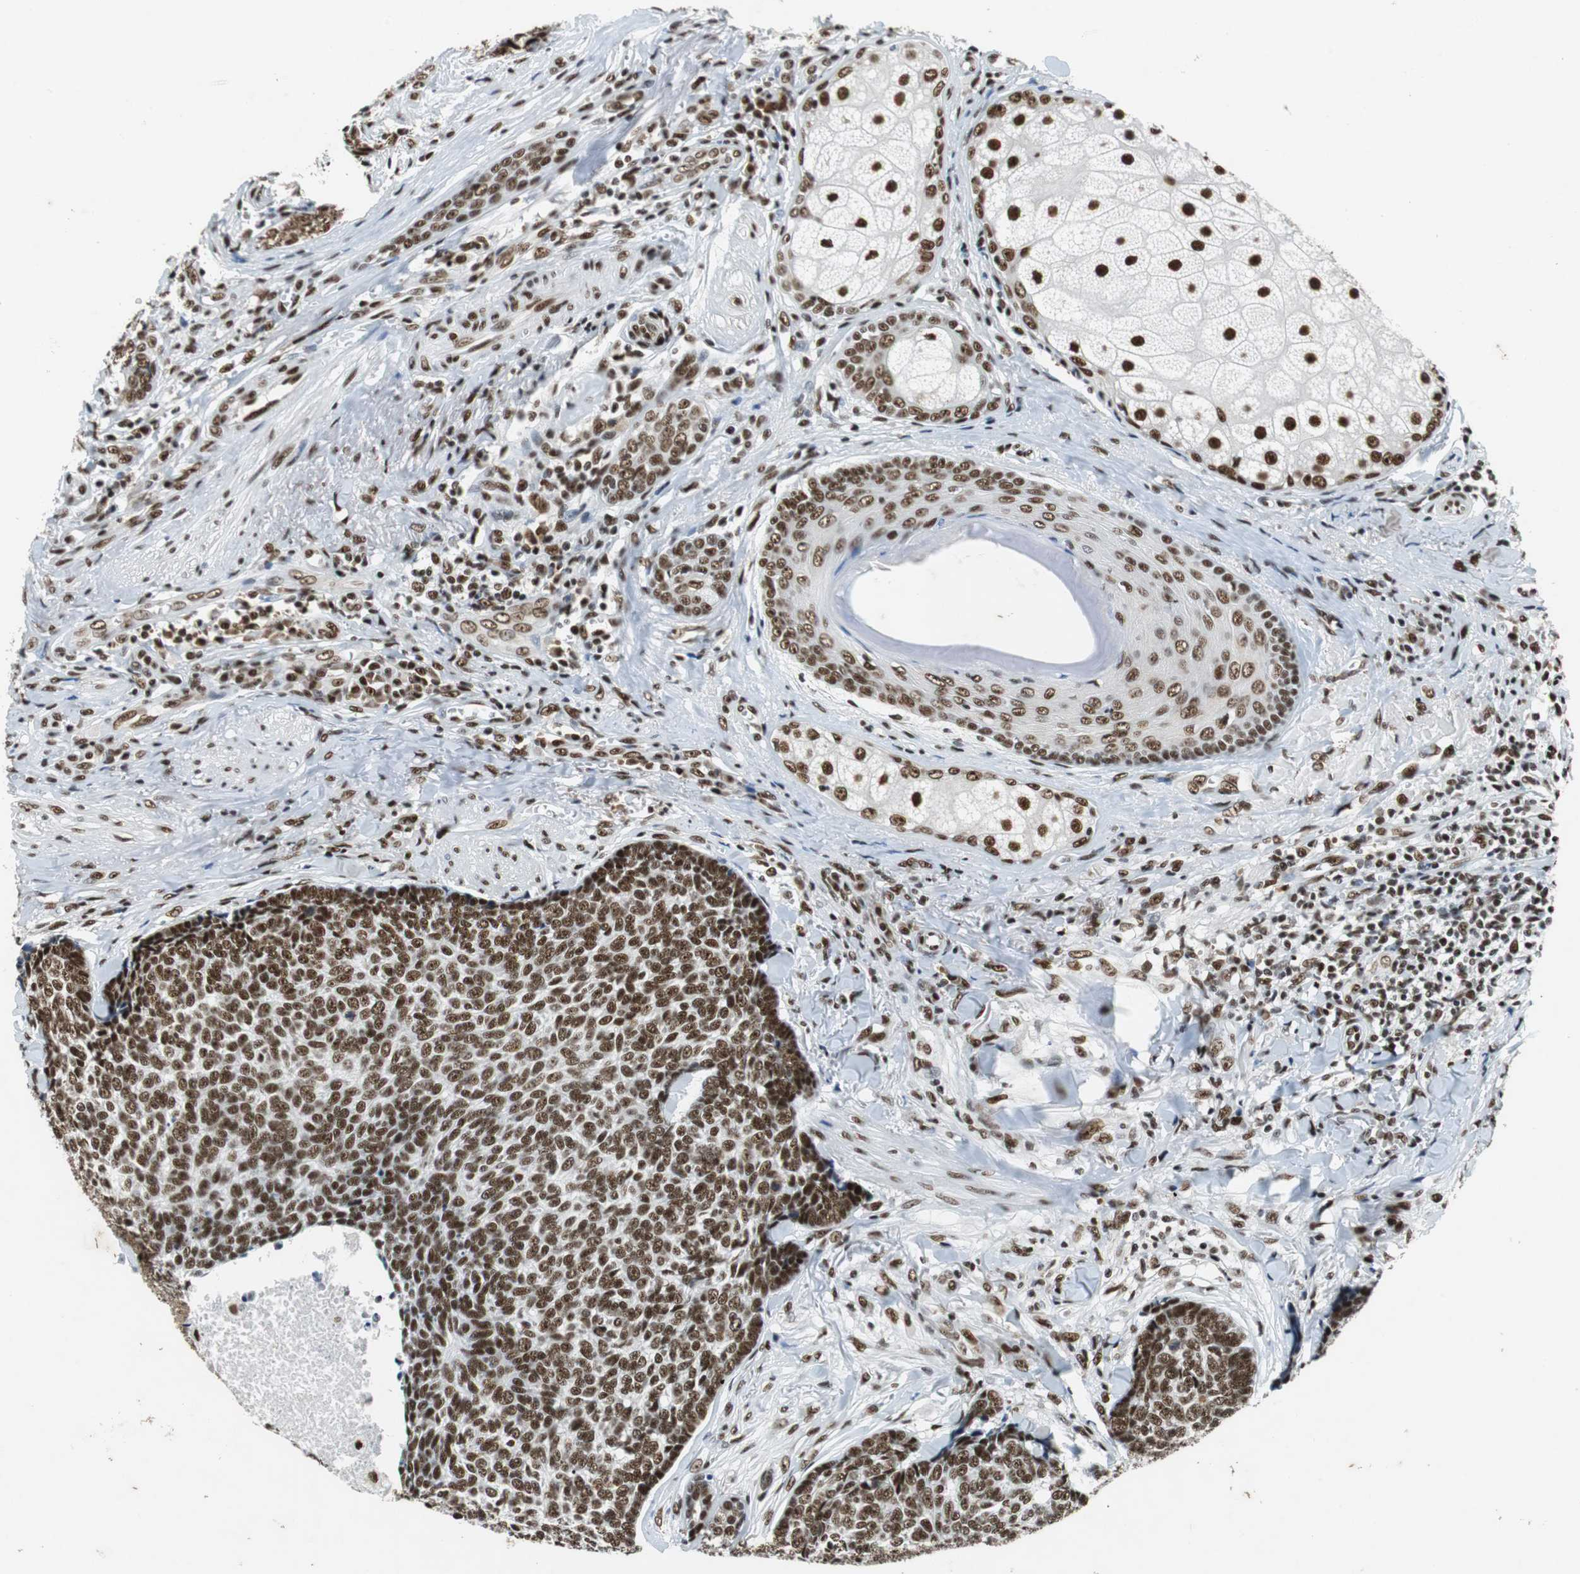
{"staining": {"intensity": "strong", "quantity": ">75%", "location": "nuclear"}, "tissue": "skin cancer", "cell_type": "Tumor cells", "image_type": "cancer", "snomed": [{"axis": "morphology", "description": "Basal cell carcinoma"}, {"axis": "topography", "description": "Skin"}], "caption": "About >75% of tumor cells in skin basal cell carcinoma show strong nuclear protein staining as visualized by brown immunohistochemical staining.", "gene": "PRKDC", "patient": {"sex": "male", "age": 84}}